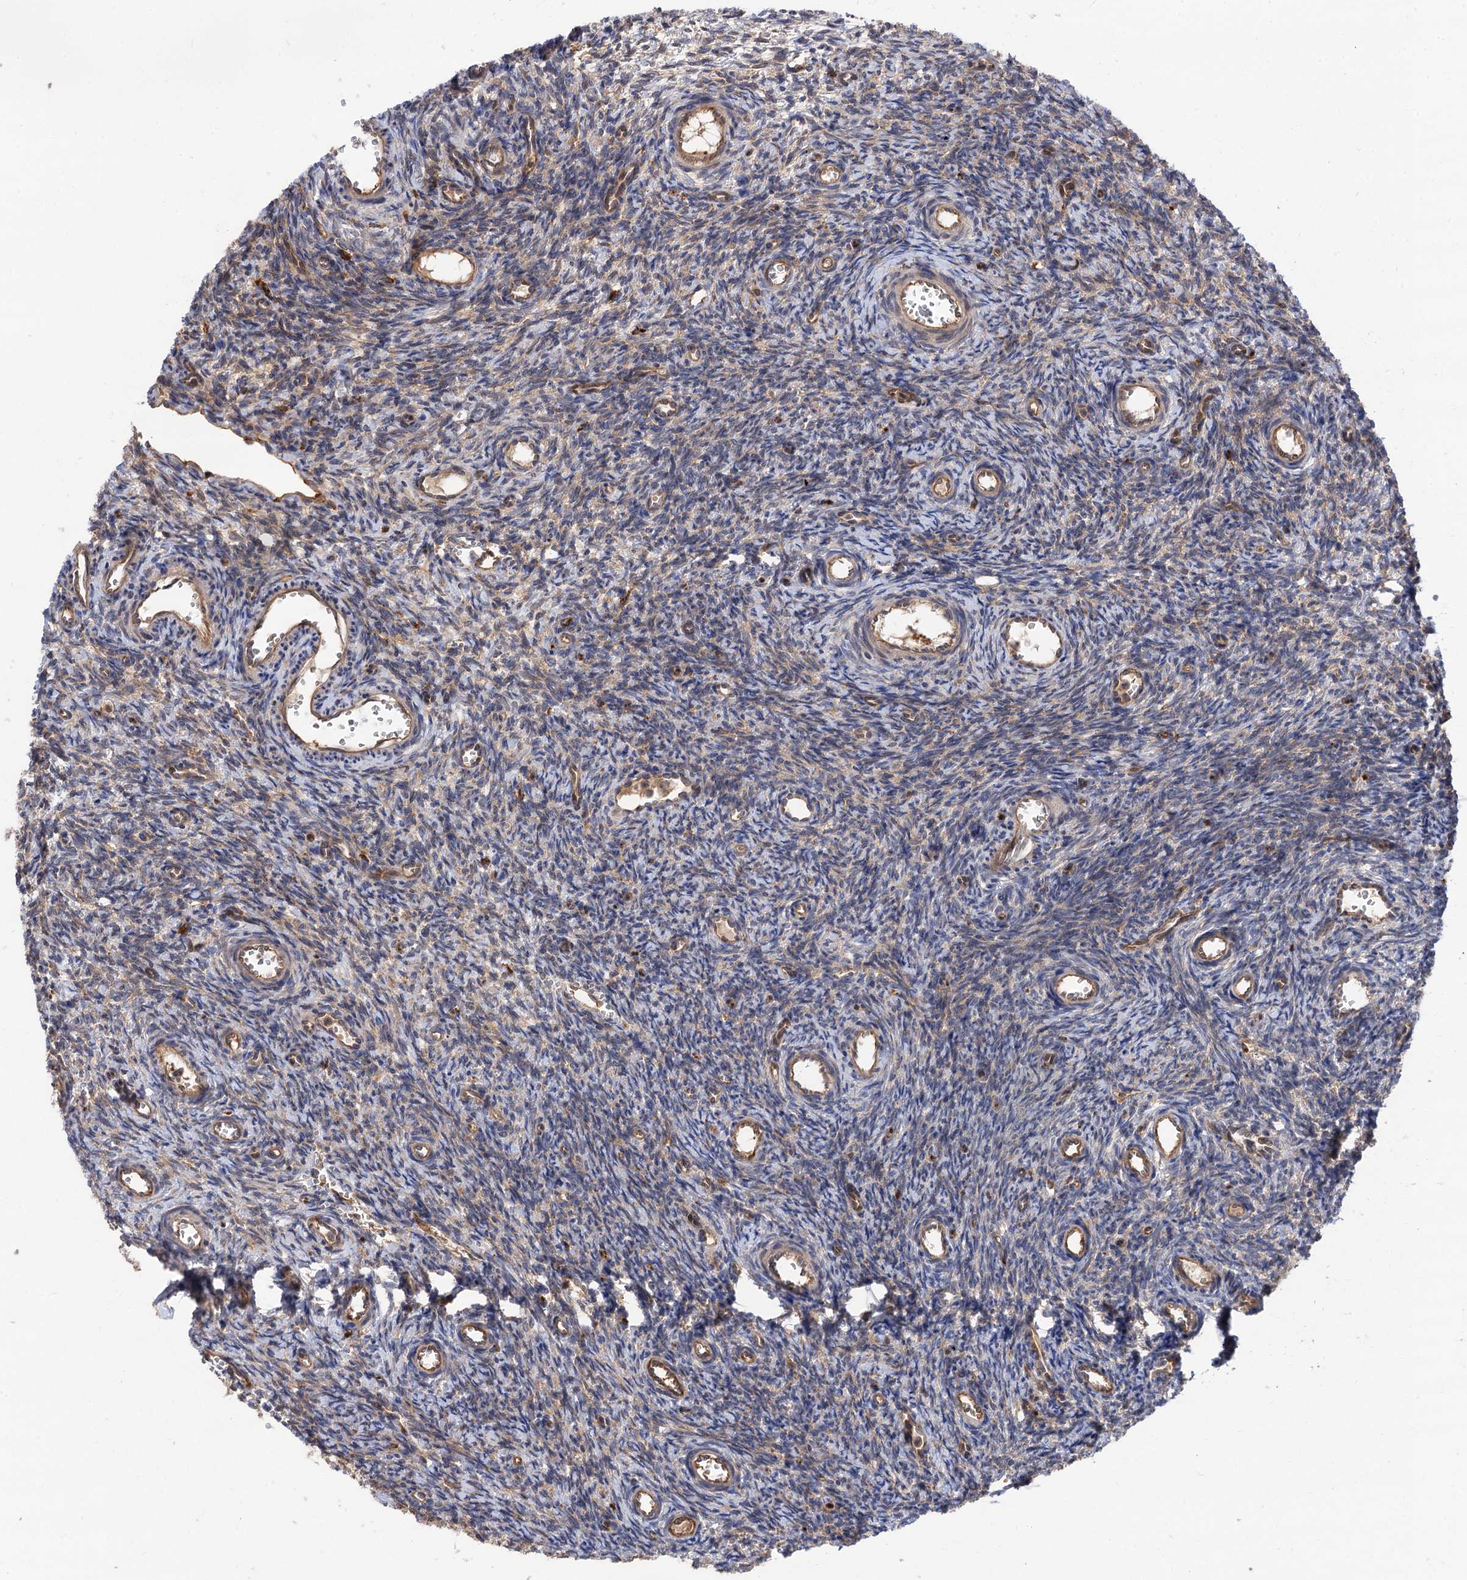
{"staining": {"intensity": "weak", "quantity": "<25%", "location": "cytoplasmic/membranous"}, "tissue": "ovary", "cell_type": "Ovarian stroma cells", "image_type": "normal", "snomed": [{"axis": "morphology", "description": "Normal tissue, NOS"}, {"axis": "topography", "description": "Ovary"}], "caption": "DAB (3,3'-diaminobenzidine) immunohistochemical staining of normal human ovary demonstrates no significant positivity in ovarian stroma cells.", "gene": "PATL1", "patient": {"sex": "female", "age": 39}}